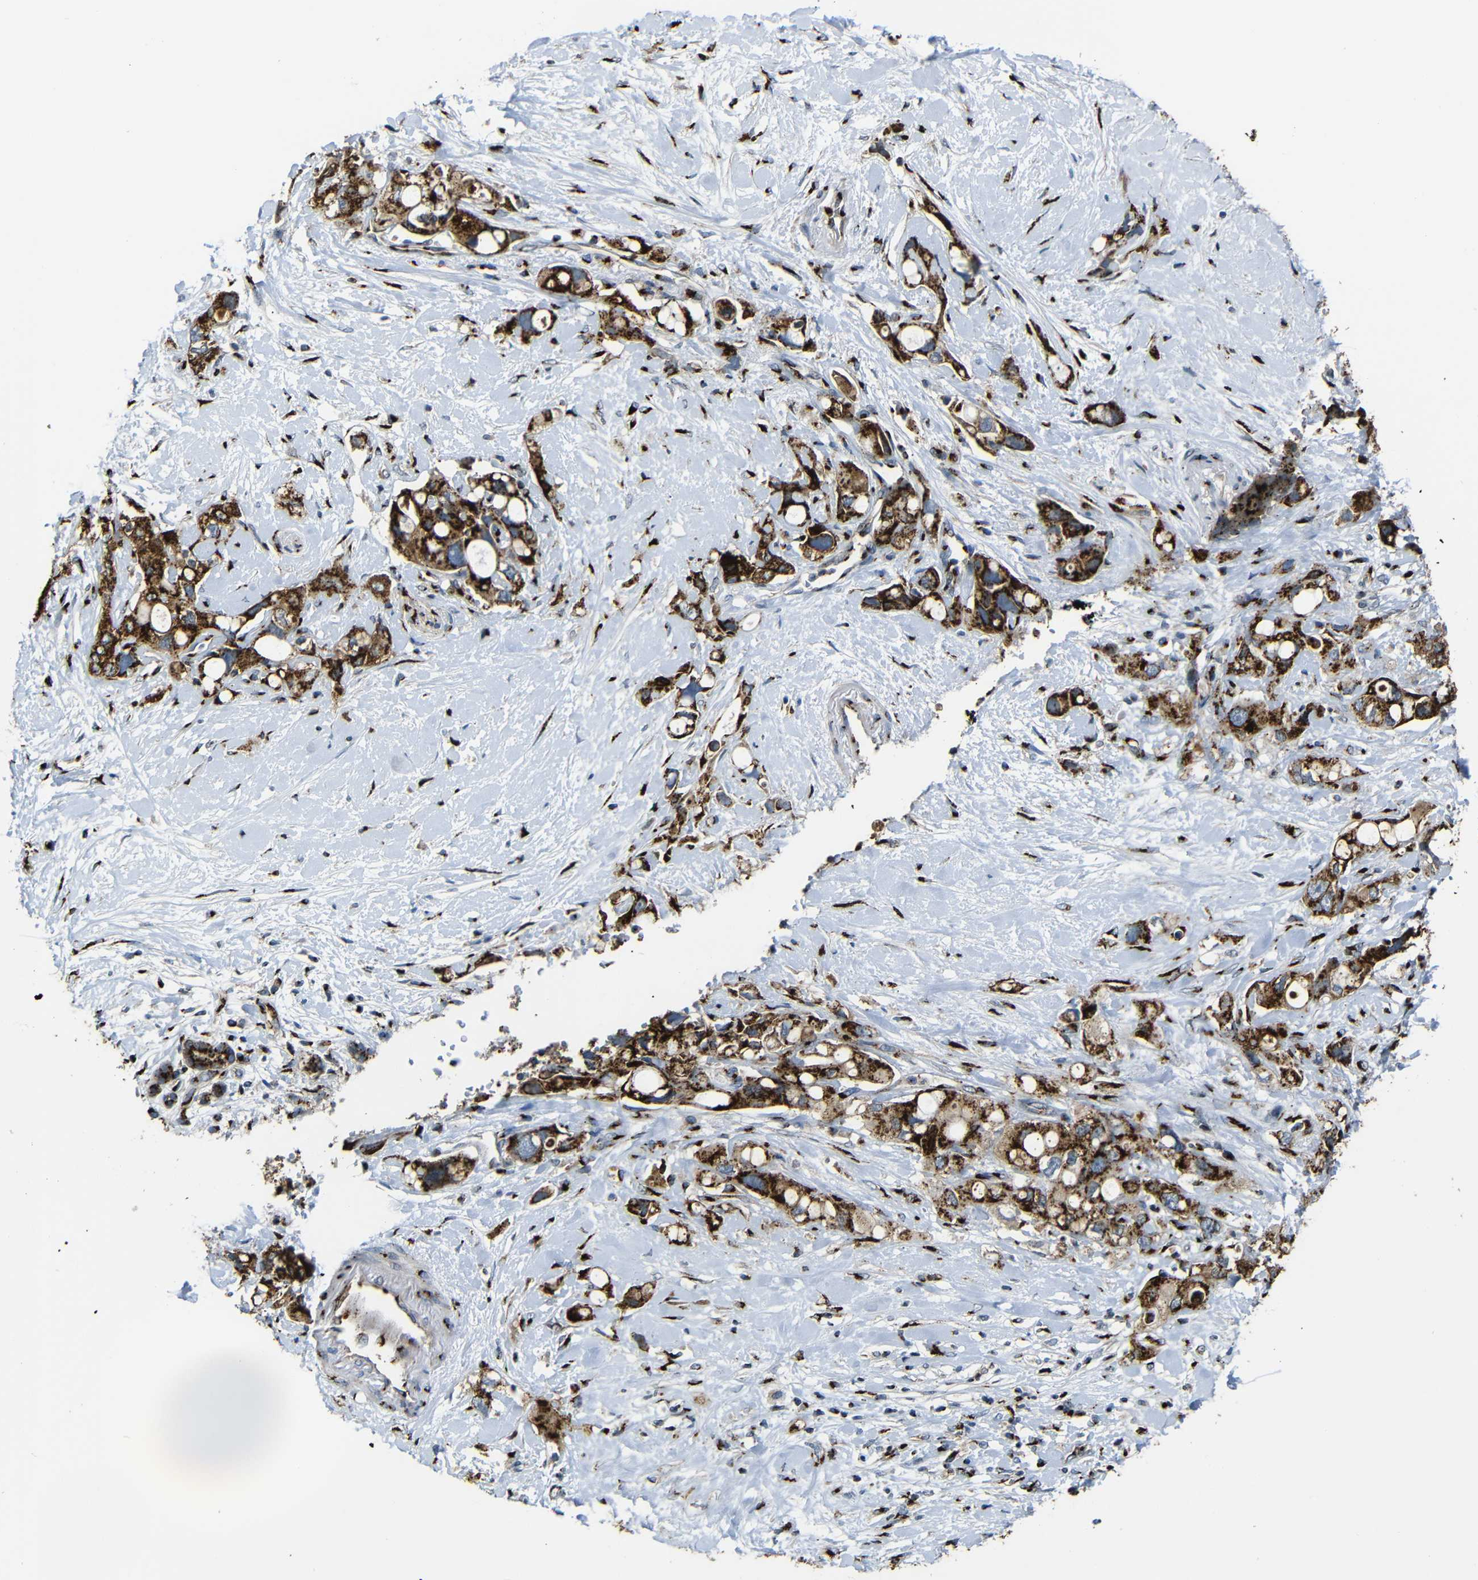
{"staining": {"intensity": "strong", "quantity": ">75%", "location": "cytoplasmic/membranous"}, "tissue": "pancreatic cancer", "cell_type": "Tumor cells", "image_type": "cancer", "snomed": [{"axis": "morphology", "description": "Adenocarcinoma, NOS"}, {"axis": "topography", "description": "Pancreas"}], "caption": "This micrograph exhibits IHC staining of pancreatic cancer (adenocarcinoma), with high strong cytoplasmic/membranous expression in about >75% of tumor cells.", "gene": "TGOLN2", "patient": {"sex": "female", "age": 56}}